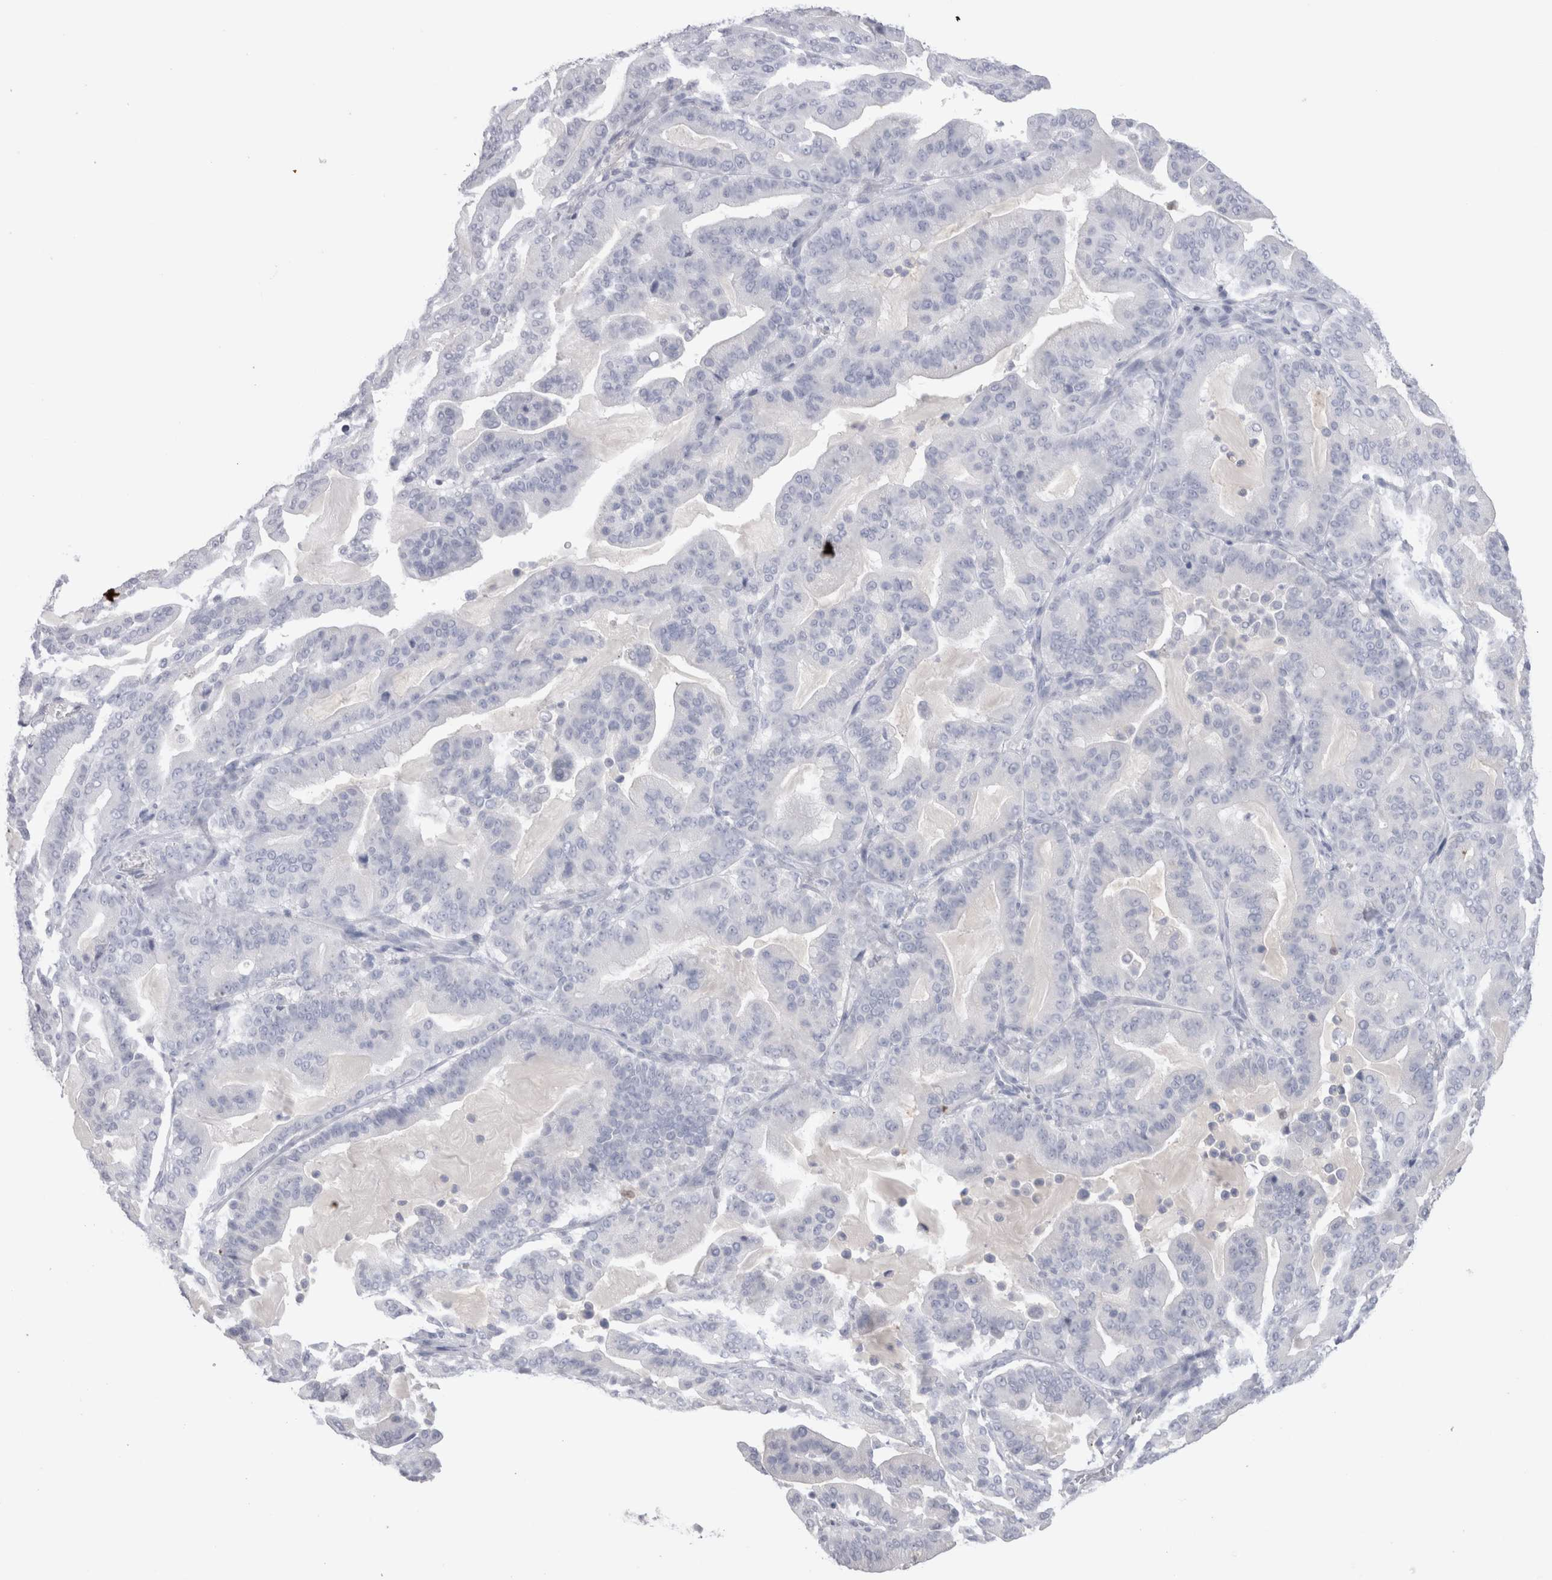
{"staining": {"intensity": "negative", "quantity": "none", "location": "none"}, "tissue": "pancreatic cancer", "cell_type": "Tumor cells", "image_type": "cancer", "snomed": [{"axis": "morphology", "description": "Adenocarcinoma, NOS"}, {"axis": "topography", "description": "Pancreas"}], "caption": "A photomicrograph of human adenocarcinoma (pancreatic) is negative for staining in tumor cells.", "gene": "SUCNR1", "patient": {"sex": "male", "age": 63}}